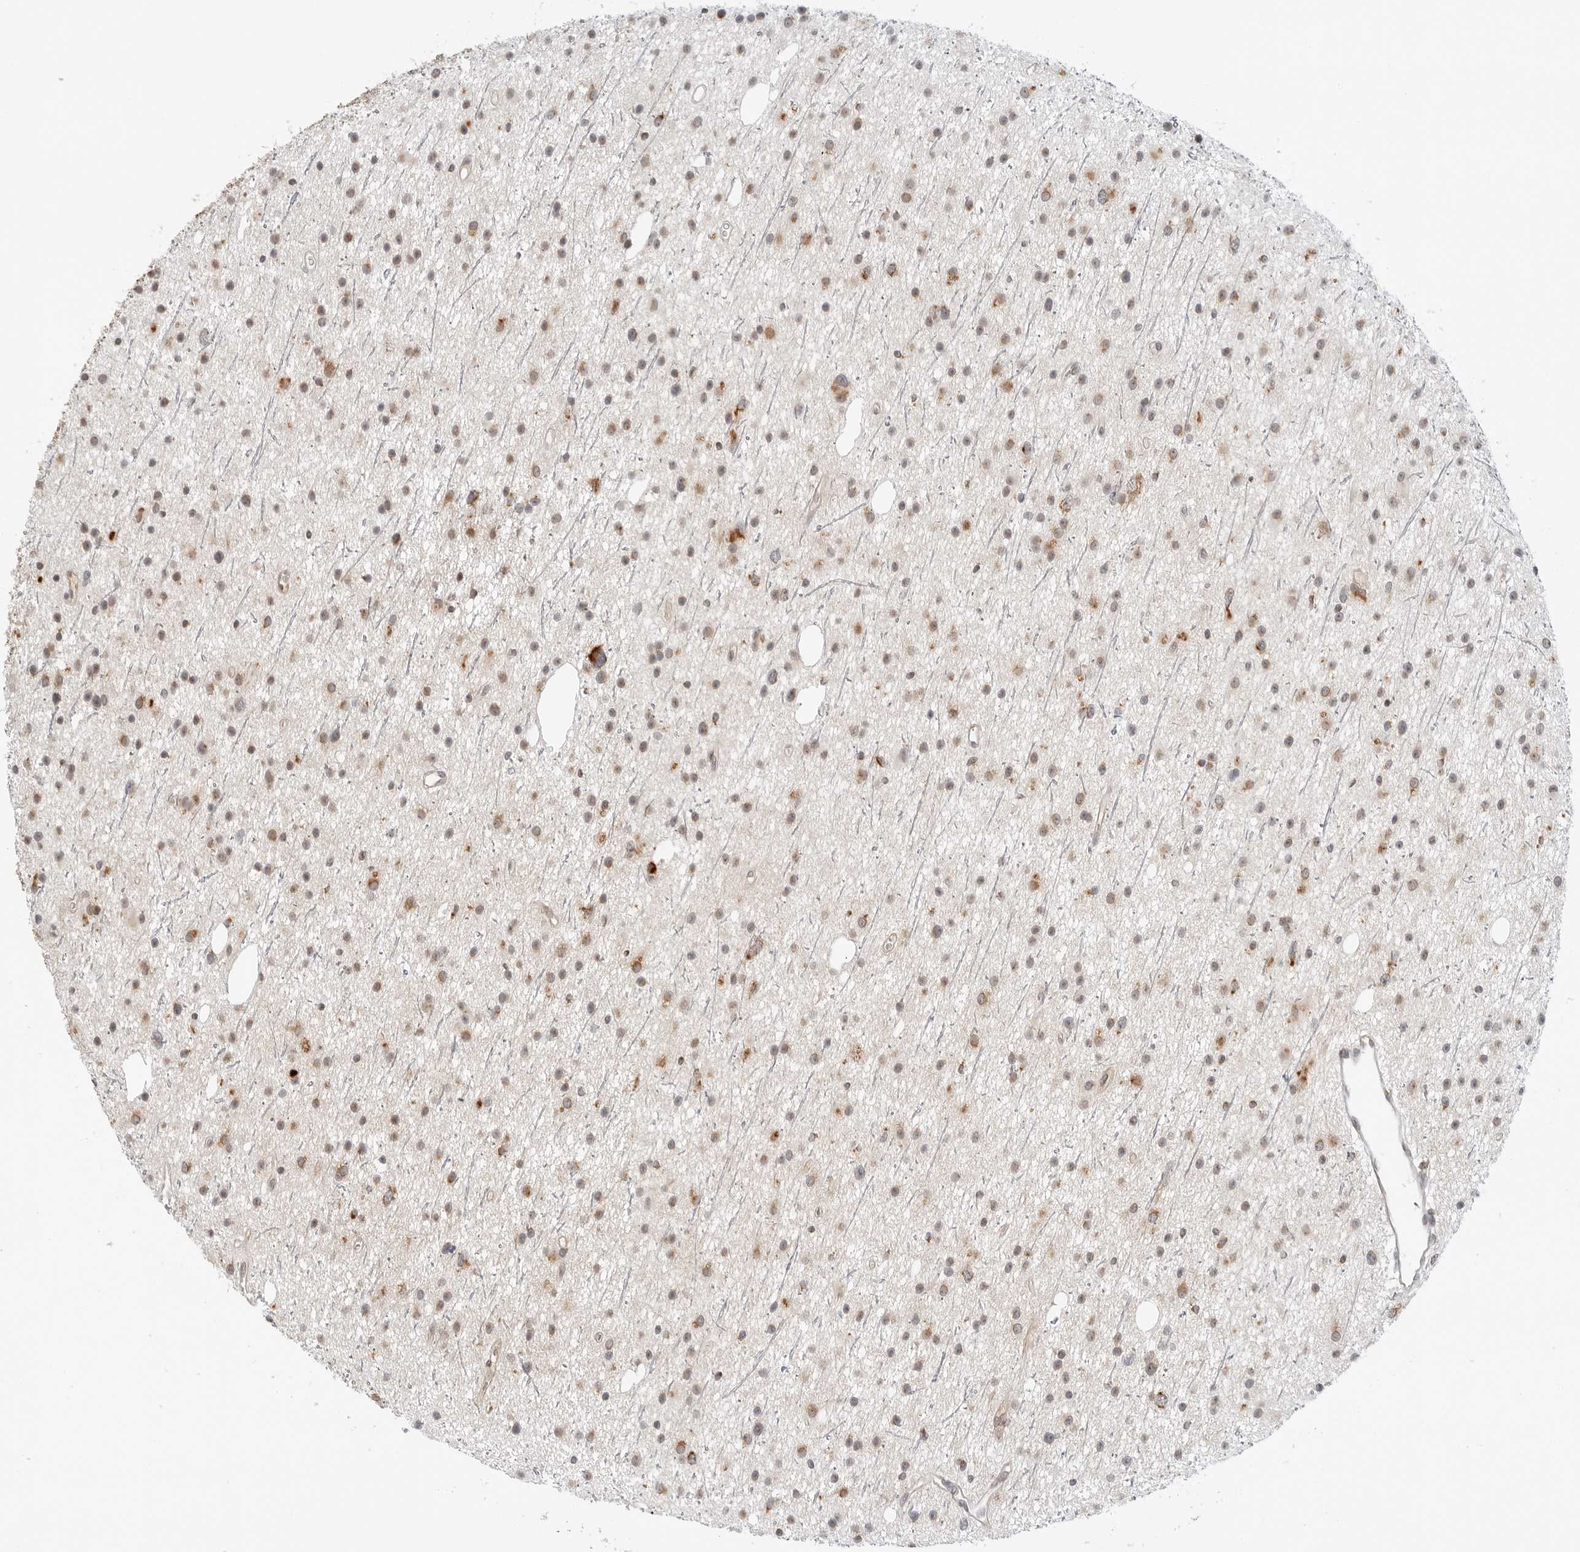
{"staining": {"intensity": "moderate", "quantity": "25%-75%", "location": "cytoplasmic/membranous"}, "tissue": "glioma", "cell_type": "Tumor cells", "image_type": "cancer", "snomed": [{"axis": "morphology", "description": "Glioma, malignant, Low grade"}, {"axis": "topography", "description": "Cerebral cortex"}], "caption": "Immunohistochemical staining of glioma displays medium levels of moderate cytoplasmic/membranous staining in about 25%-75% of tumor cells. Immunohistochemistry stains the protein in brown and the nuclei are stained blue.", "gene": "DYRK4", "patient": {"sex": "female", "age": 39}}